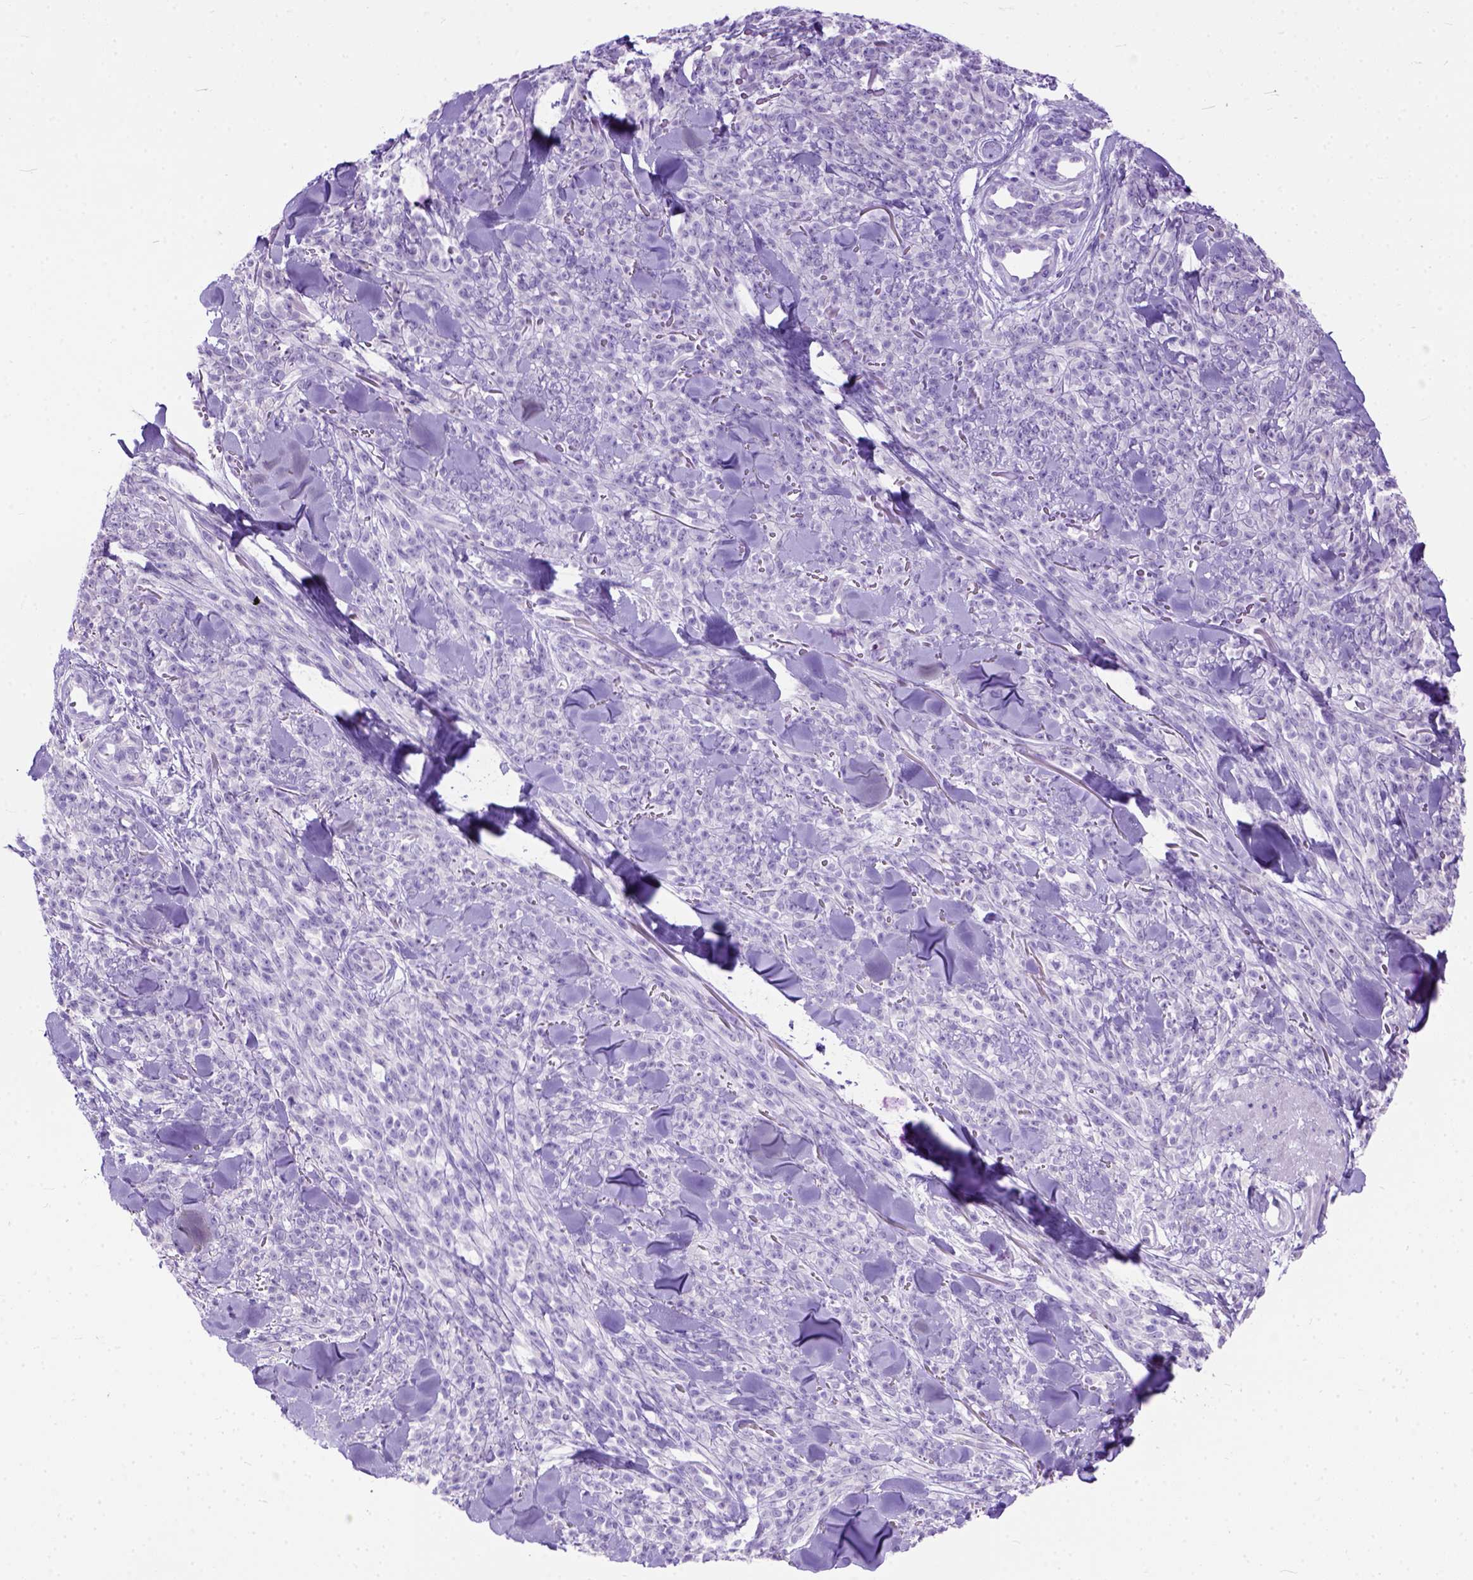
{"staining": {"intensity": "negative", "quantity": "none", "location": "none"}, "tissue": "melanoma", "cell_type": "Tumor cells", "image_type": "cancer", "snomed": [{"axis": "morphology", "description": "Malignant melanoma, NOS"}, {"axis": "topography", "description": "Skin"}, {"axis": "topography", "description": "Skin of trunk"}], "caption": "High magnification brightfield microscopy of malignant melanoma stained with DAB (3,3'-diaminobenzidine) (brown) and counterstained with hematoxylin (blue): tumor cells show no significant expression.", "gene": "ODAD3", "patient": {"sex": "male", "age": 74}}